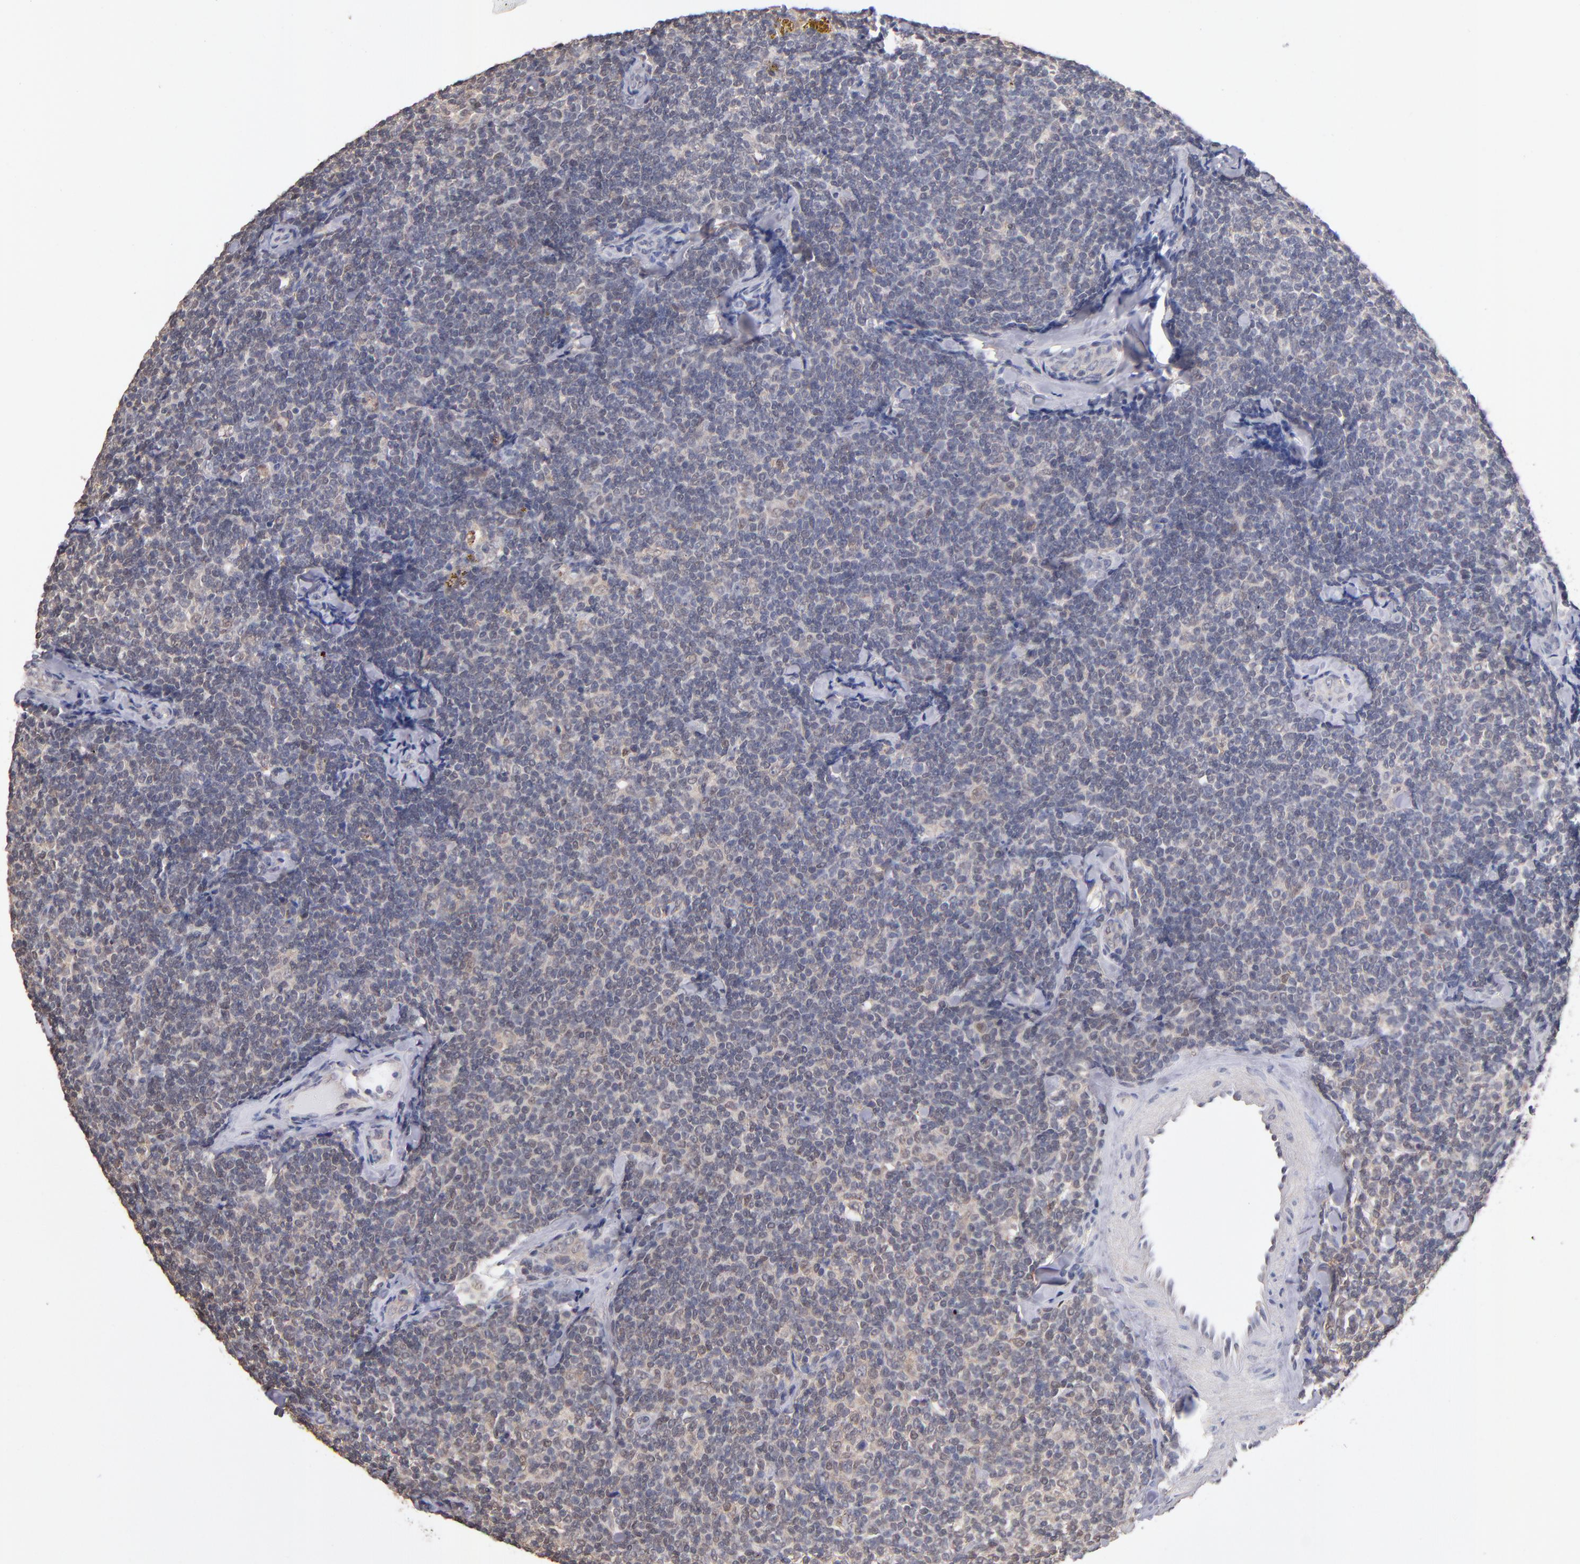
{"staining": {"intensity": "weak", "quantity": "<25%", "location": "cytoplasmic/membranous"}, "tissue": "lymphoma", "cell_type": "Tumor cells", "image_type": "cancer", "snomed": [{"axis": "morphology", "description": "Malignant lymphoma, non-Hodgkin's type, Low grade"}, {"axis": "topography", "description": "Lymph node"}], "caption": "High power microscopy micrograph of an immunohistochemistry image of lymphoma, revealing no significant staining in tumor cells.", "gene": "PSMD10", "patient": {"sex": "female", "age": 56}}